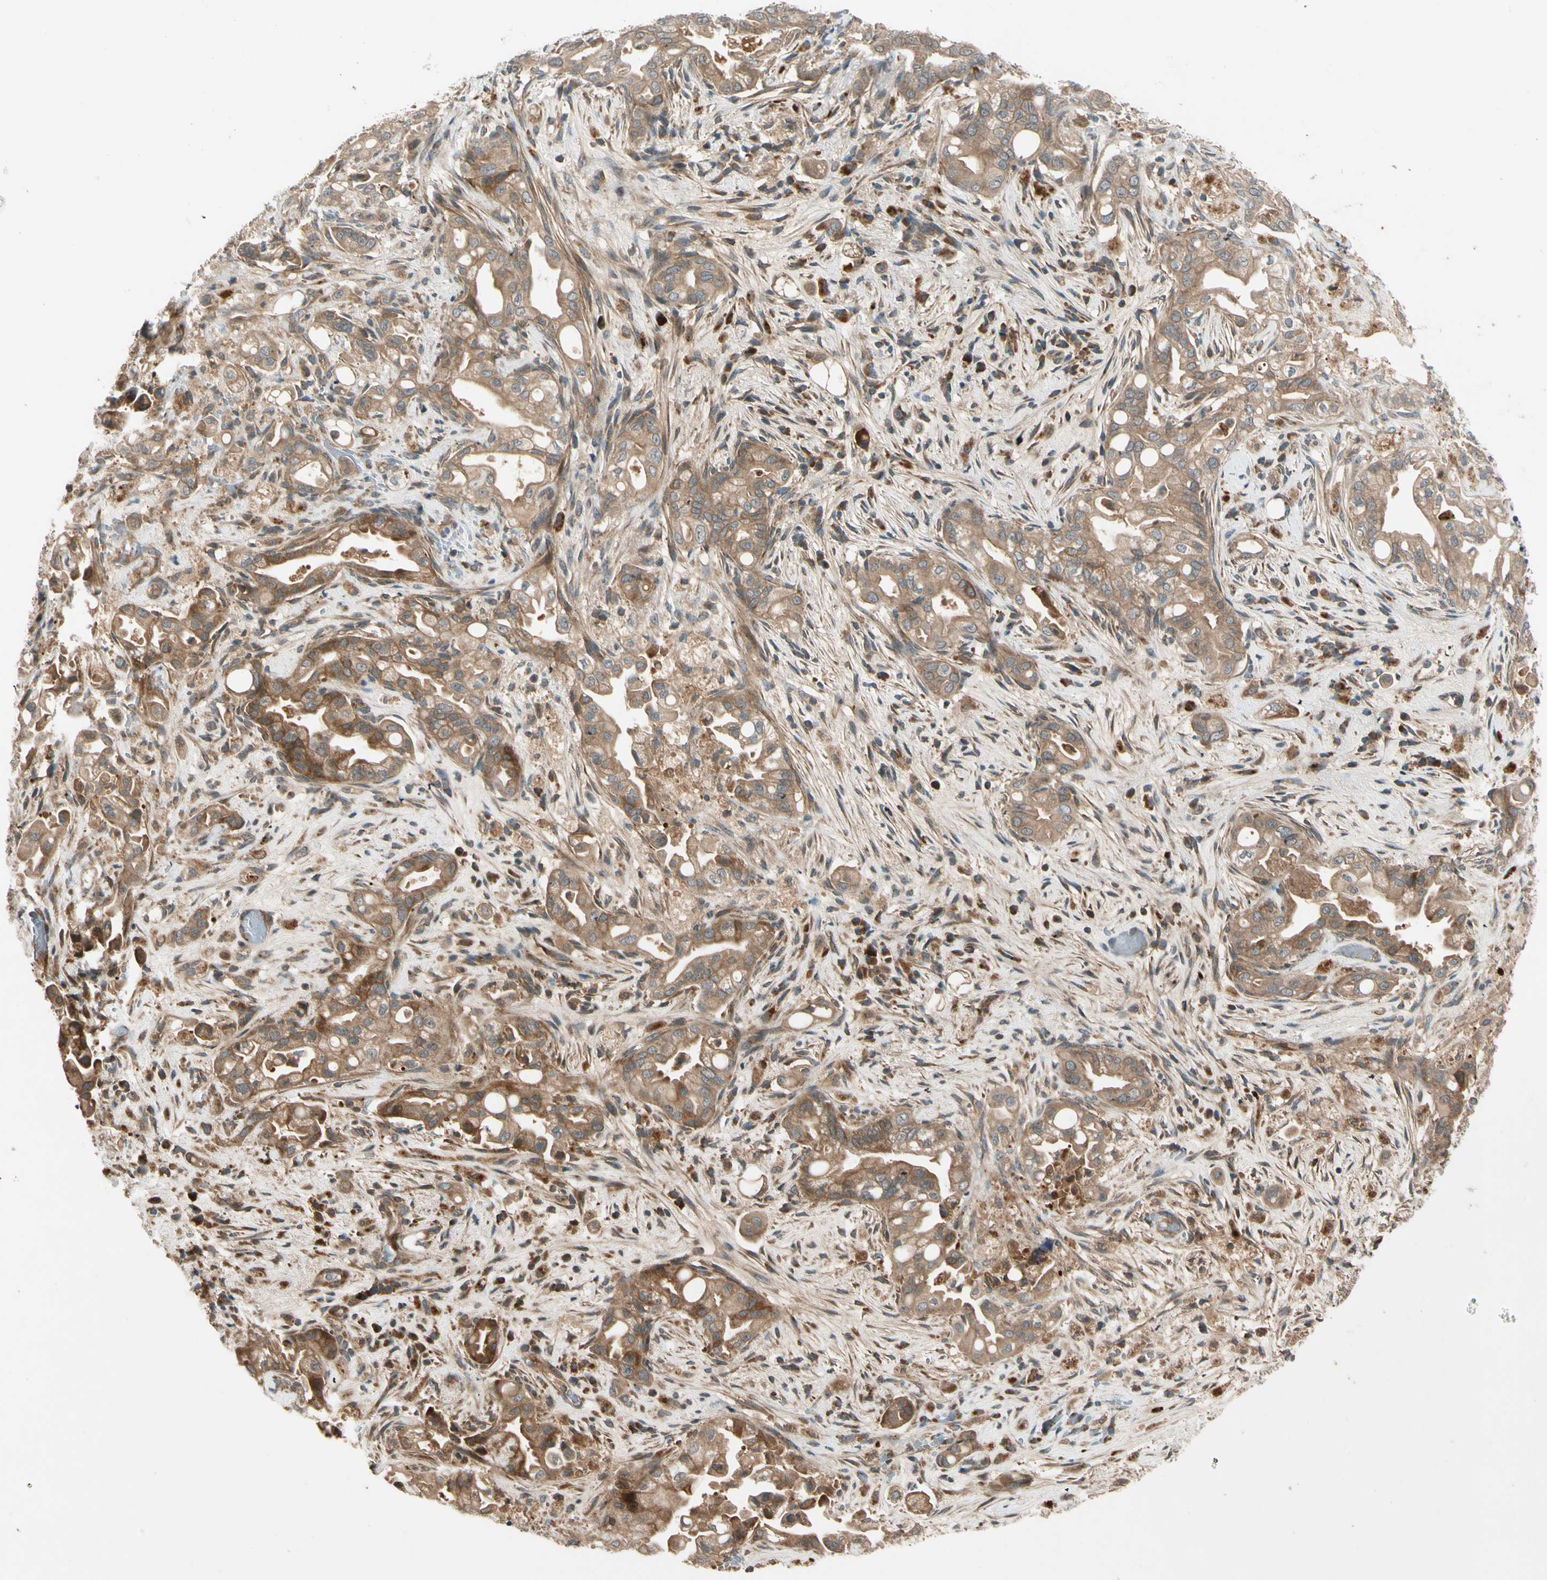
{"staining": {"intensity": "moderate", "quantity": ">75%", "location": "cytoplasmic/membranous"}, "tissue": "liver cancer", "cell_type": "Tumor cells", "image_type": "cancer", "snomed": [{"axis": "morphology", "description": "Cholangiocarcinoma"}, {"axis": "topography", "description": "Liver"}], "caption": "This is an image of IHC staining of liver cancer (cholangiocarcinoma), which shows moderate positivity in the cytoplasmic/membranous of tumor cells.", "gene": "ACVR1C", "patient": {"sex": "female", "age": 68}}